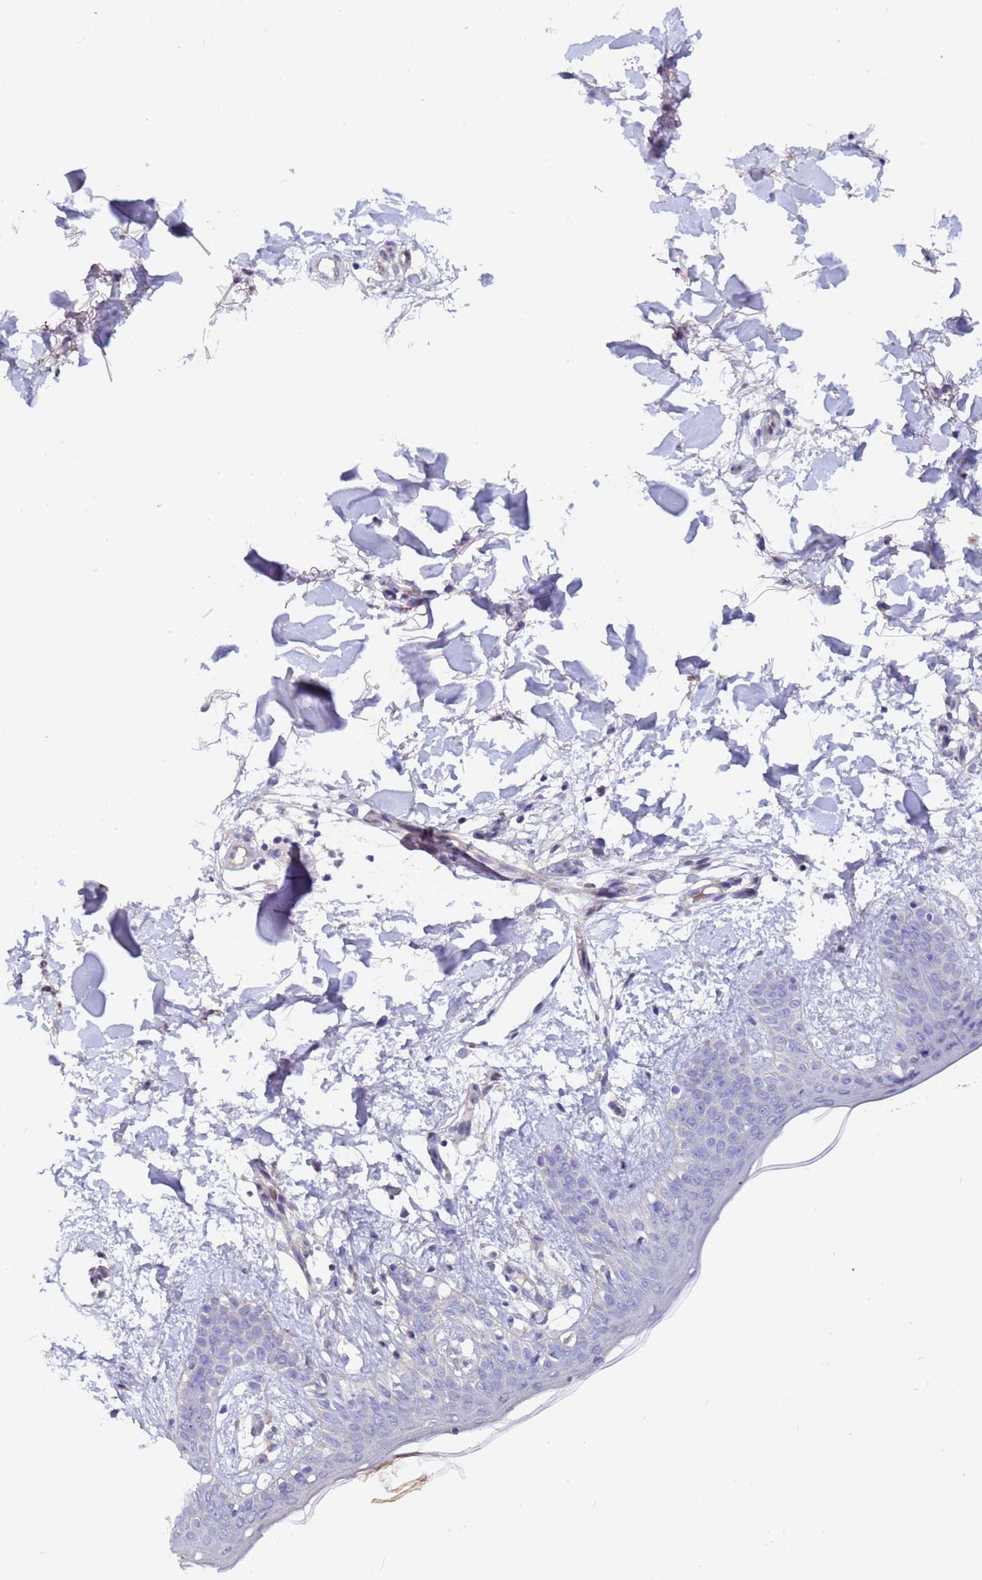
{"staining": {"intensity": "negative", "quantity": "none", "location": "none"}, "tissue": "skin", "cell_type": "Fibroblasts", "image_type": "normal", "snomed": [{"axis": "morphology", "description": "Normal tissue, NOS"}, {"axis": "topography", "description": "Skin"}], "caption": "Immunohistochemistry of normal human skin shows no staining in fibroblasts.", "gene": "IHO1", "patient": {"sex": "female", "age": 34}}